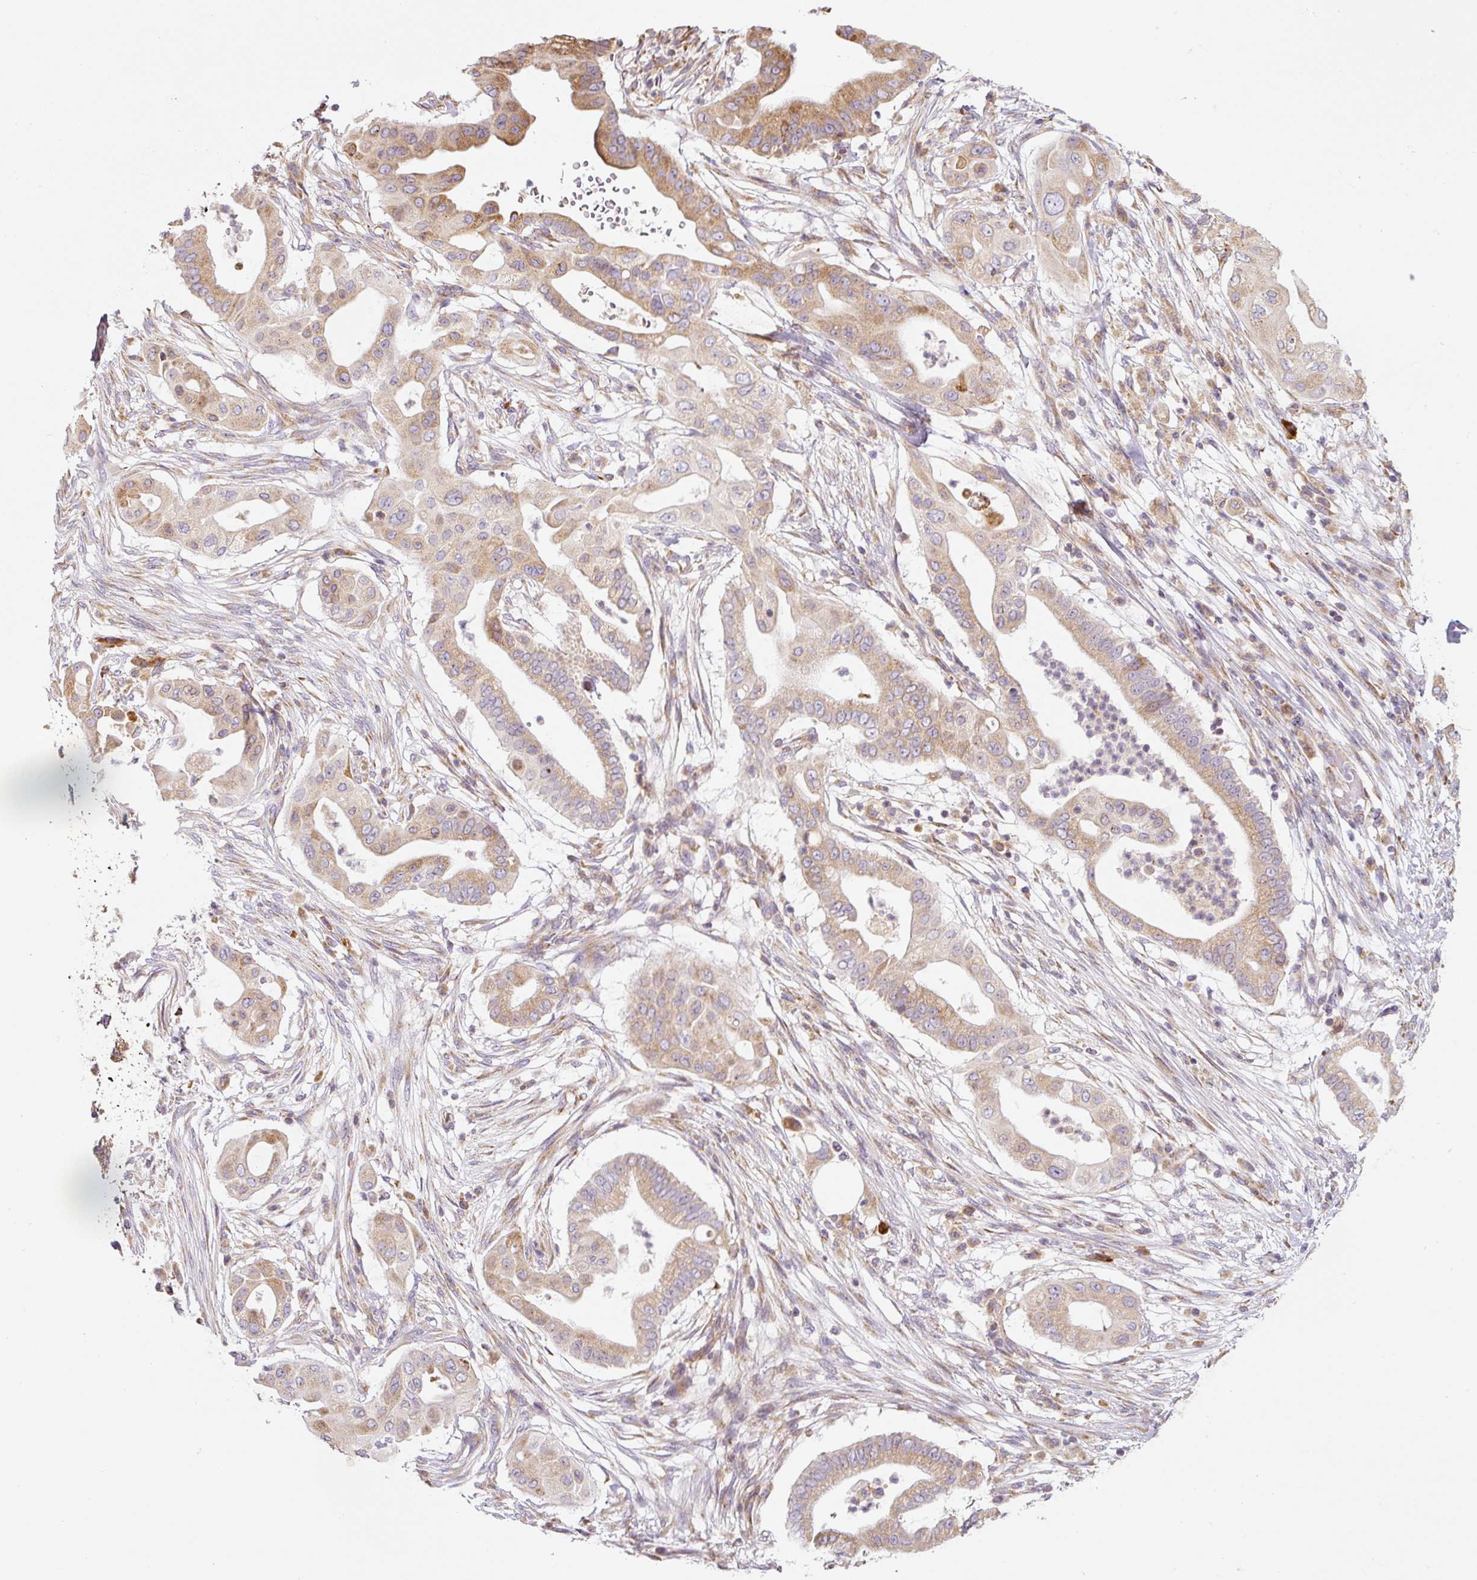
{"staining": {"intensity": "moderate", "quantity": ">75%", "location": "cytoplasmic/membranous"}, "tissue": "pancreatic cancer", "cell_type": "Tumor cells", "image_type": "cancer", "snomed": [{"axis": "morphology", "description": "Adenocarcinoma, NOS"}, {"axis": "topography", "description": "Pancreas"}], "caption": "IHC photomicrograph of neoplastic tissue: human adenocarcinoma (pancreatic) stained using immunohistochemistry demonstrates medium levels of moderate protein expression localized specifically in the cytoplasmic/membranous of tumor cells, appearing as a cytoplasmic/membranous brown color.", "gene": "MORN4", "patient": {"sex": "male", "age": 68}}